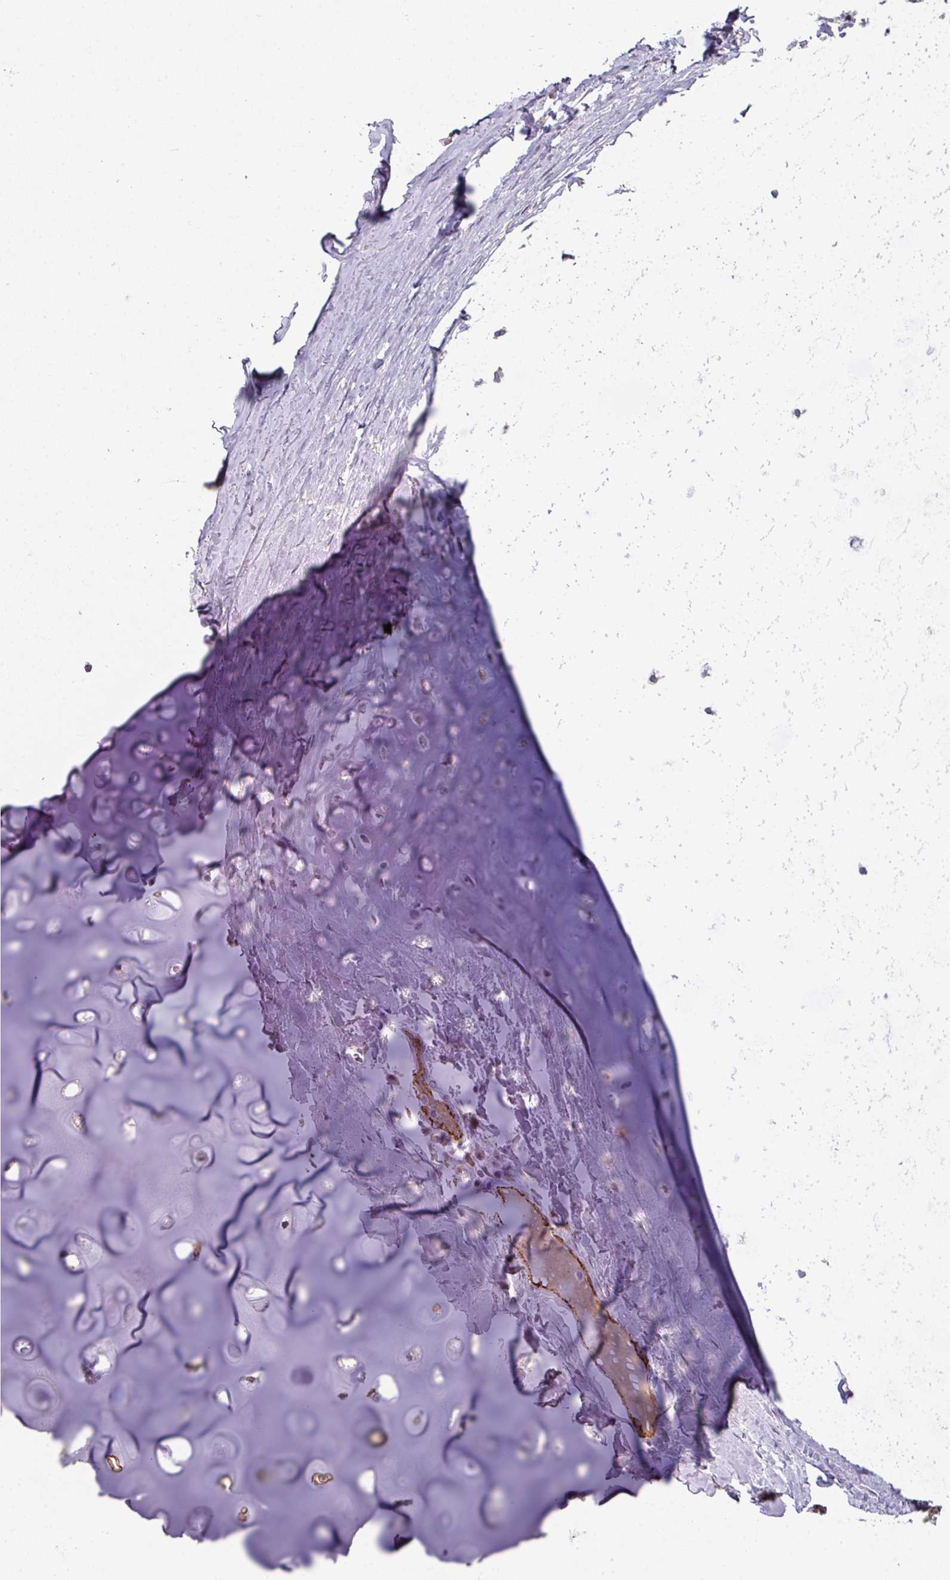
{"staining": {"intensity": "negative", "quantity": "none", "location": "none"}, "tissue": "adipose tissue", "cell_type": "Adipocytes", "image_type": "normal", "snomed": [{"axis": "morphology", "description": "Normal tissue, NOS"}, {"axis": "topography", "description": "Cartilage tissue"}, {"axis": "topography", "description": "Bronchus"}], "caption": "Histopathology image shows no significant protein expression in adipocytes of unremarkable adipose tissue.", "gene": "SIDT2", "patient": {"sex": "male", "age": 56}}